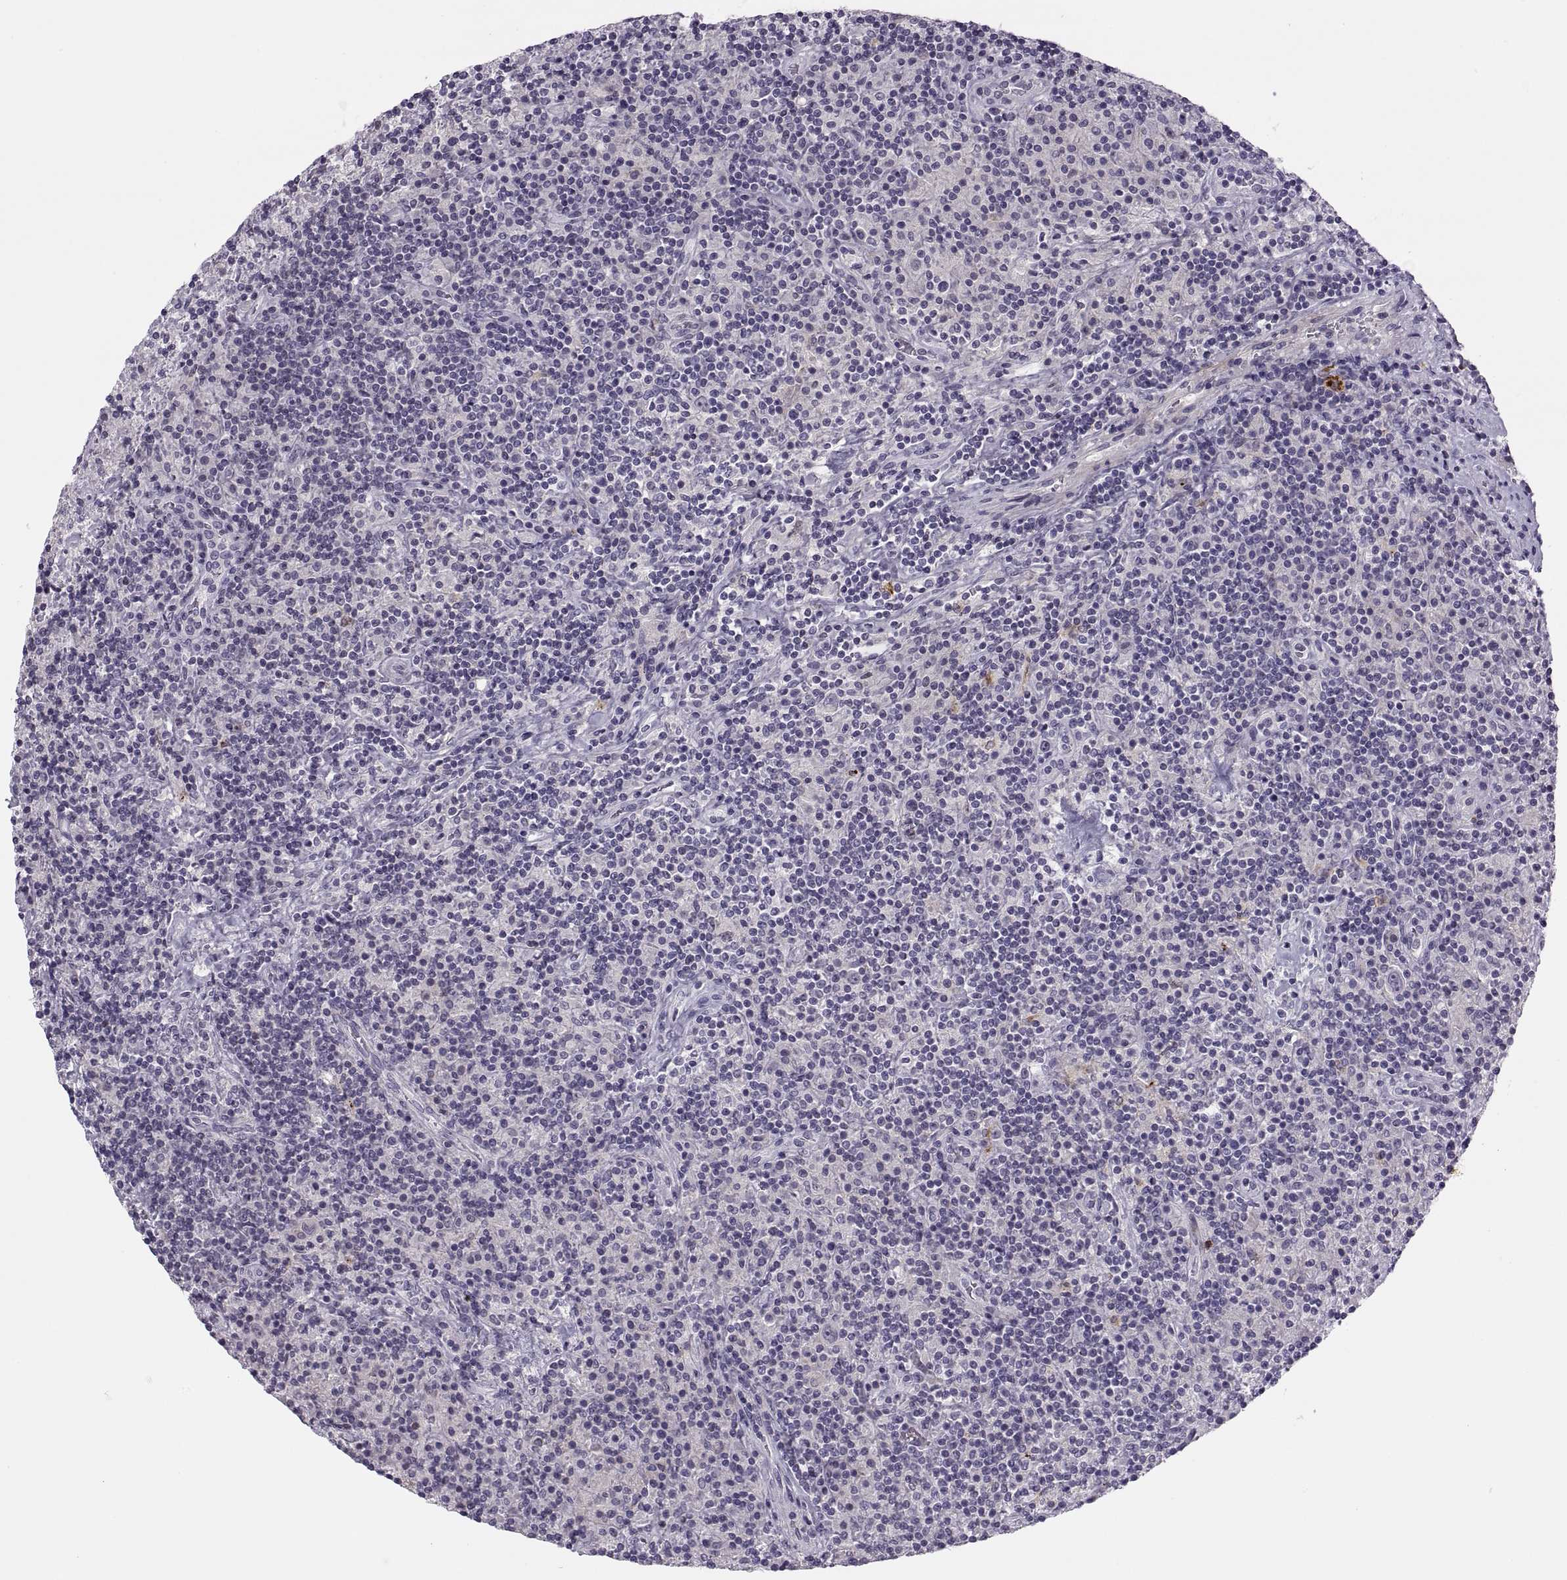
{"staining": {"intensity": "negative", "quantity": "none", "location": "none"}, "tissue": "lymphoma", "cell_type": "Tumor cells", "image_type": "cancer", "snomed": [{"axis": "morphology", "description": "Hodgkin's disease, NOS"}, {"axis": "topography", "description": "Lymph node"}], "caption": "Photomicrograph shows no significant protein positivity in tumor cells of lymphoma.", "gene": "CHCT1", "patient": {"sex": "male", "age": 70}}